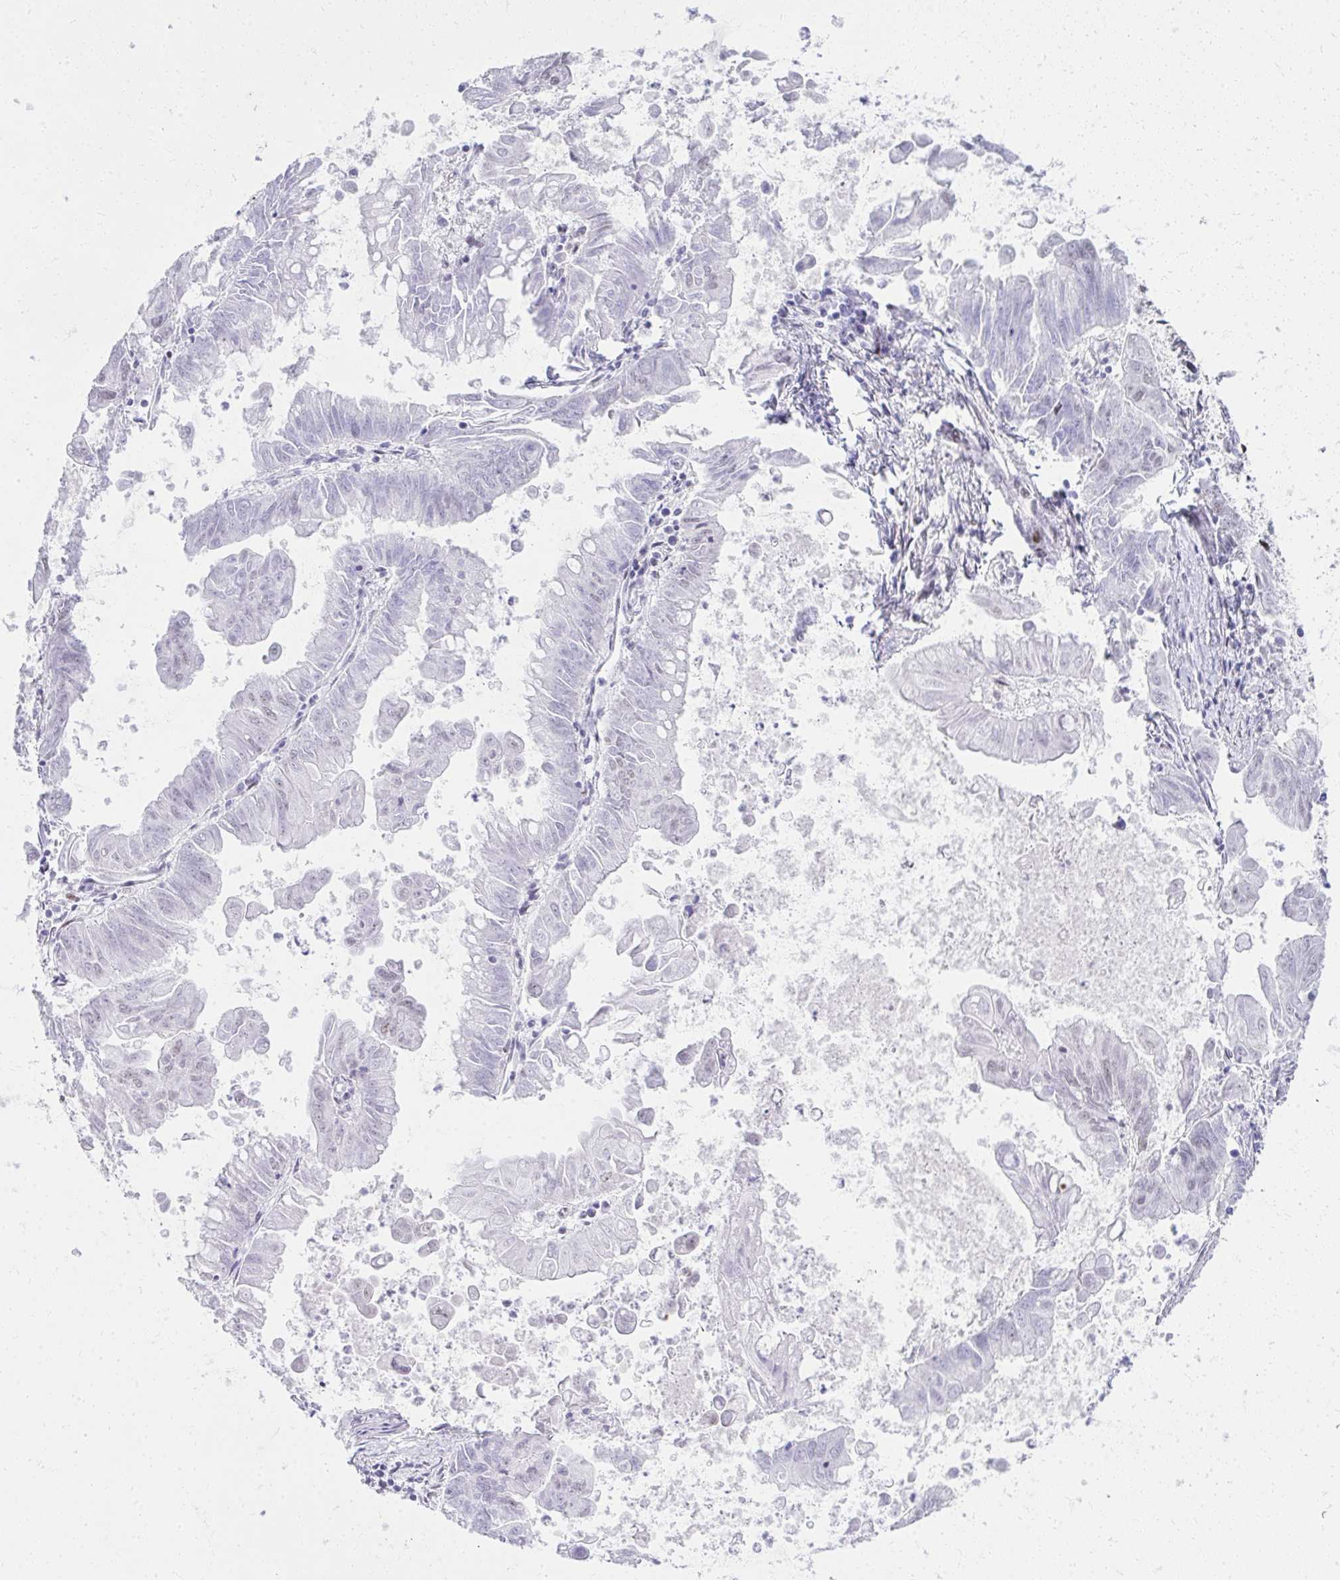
{"staining": {"intensity": "moderate", "quantity": "25%-75%", "location": "nuclear"}, "tissue": "stomach cancer", "cell_type": "Tumor cells", "image_type": "cancer", "snomed": [{"axis": "morphology", "description": "Adenocarcinoma, NOS"}, {"axis": "topography", "description": "Stomach, upper"}], "caption": "Stomach adenocarcinoma tissue demonstrates moderate nuclear staining in about 25%-75% of tumor cells", "gene": "GLDN", "patient": {"sex": "male", "age": 80}}